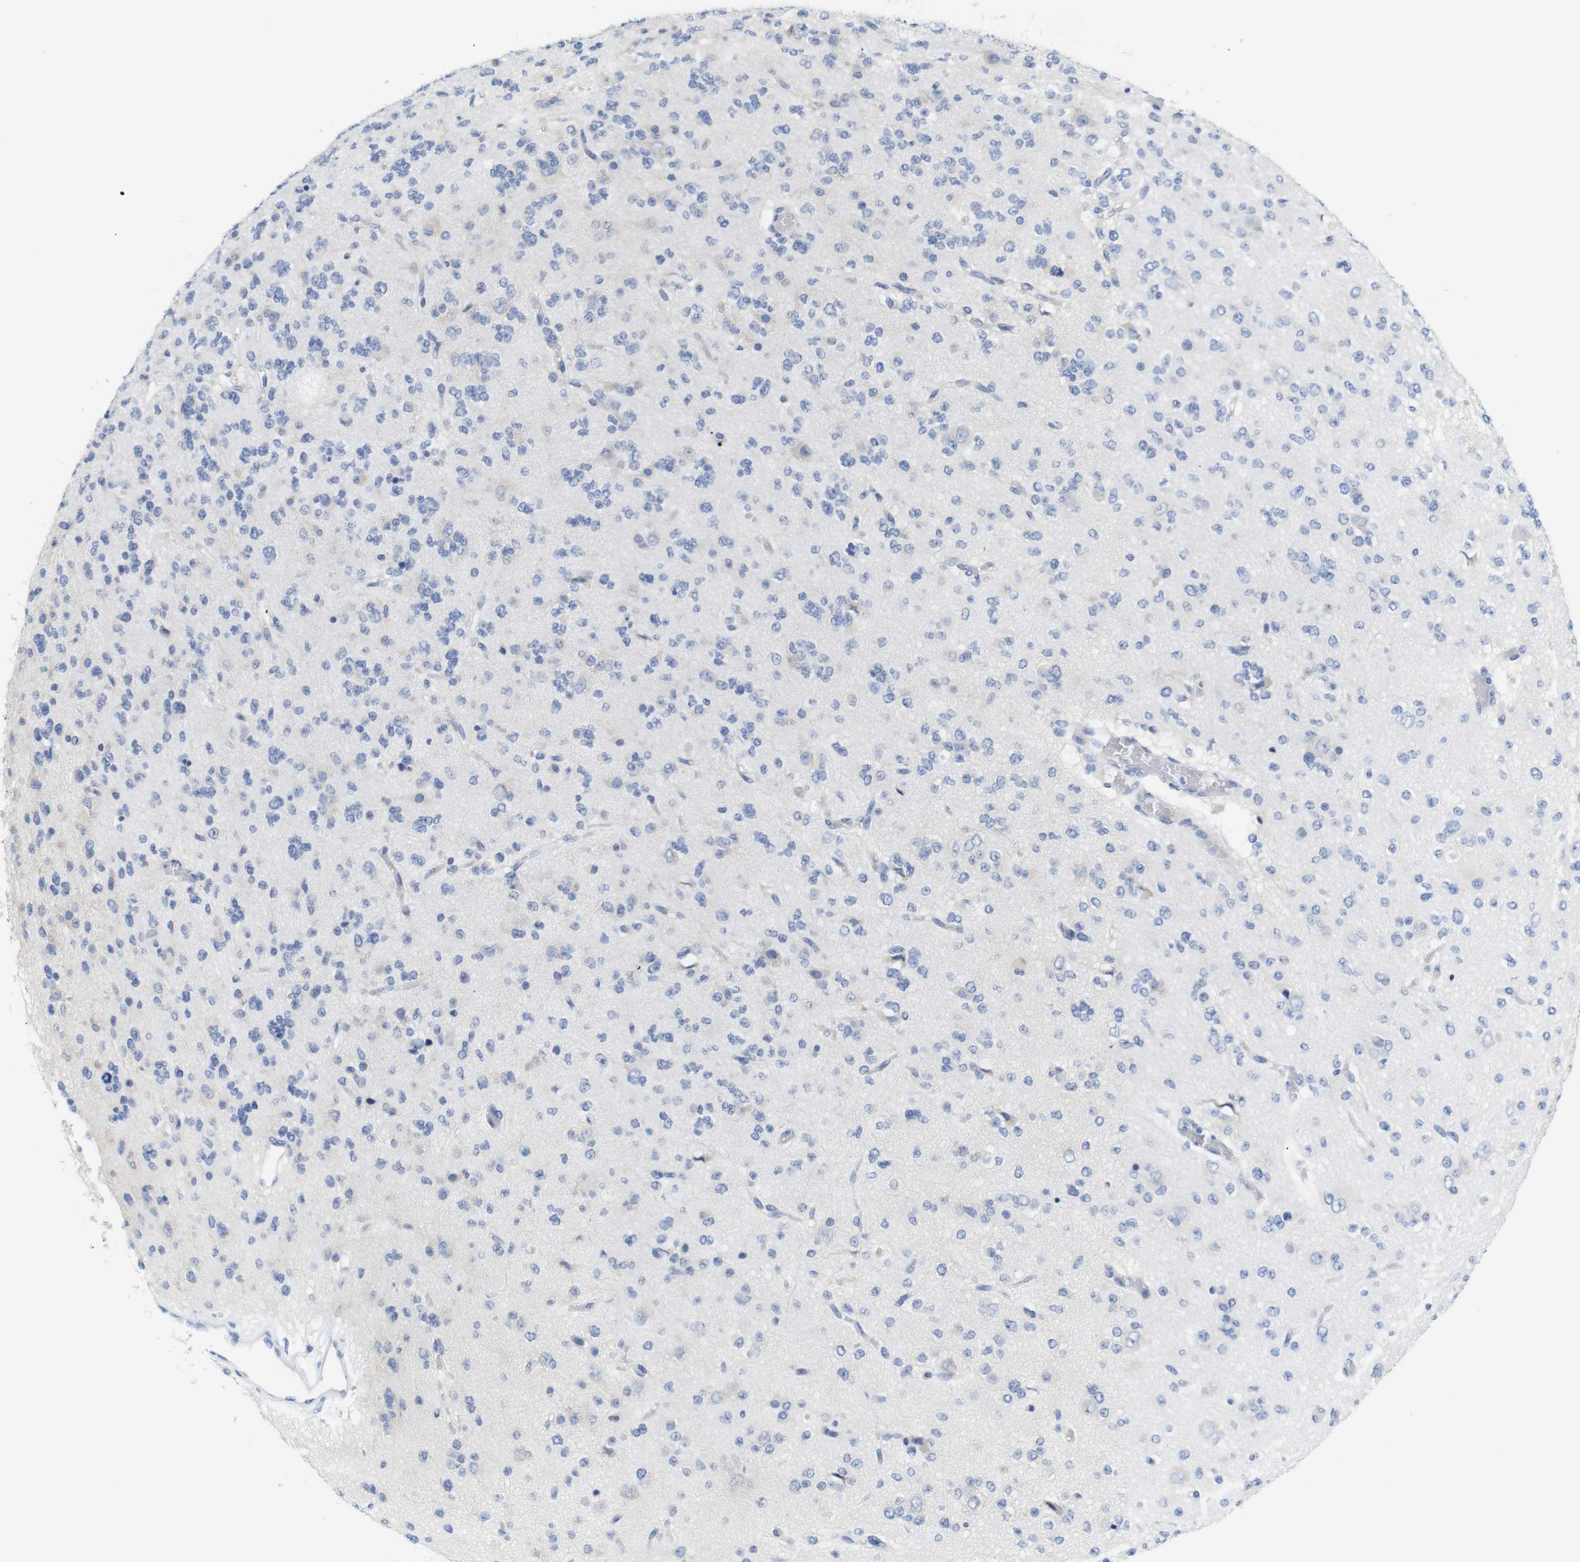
{"staining": {"intensity": "negative", "quantity": "none", "location": "none"}, "tissue": "glioma", "cell_type": "Tumor cells", "image_type": "cancer", "snomed": [{"axis": "morphology", "description": "Glioma, malignant, Low grade"}, {"axis": "topography", "description": "Brain"}], "caption": "An immunohistochemistry photomicrograph of glioma is shown. There is no staining in tumor cells of glioma.", "gene": "NEBL", "patient": {"sex": "male", "age": 38}}